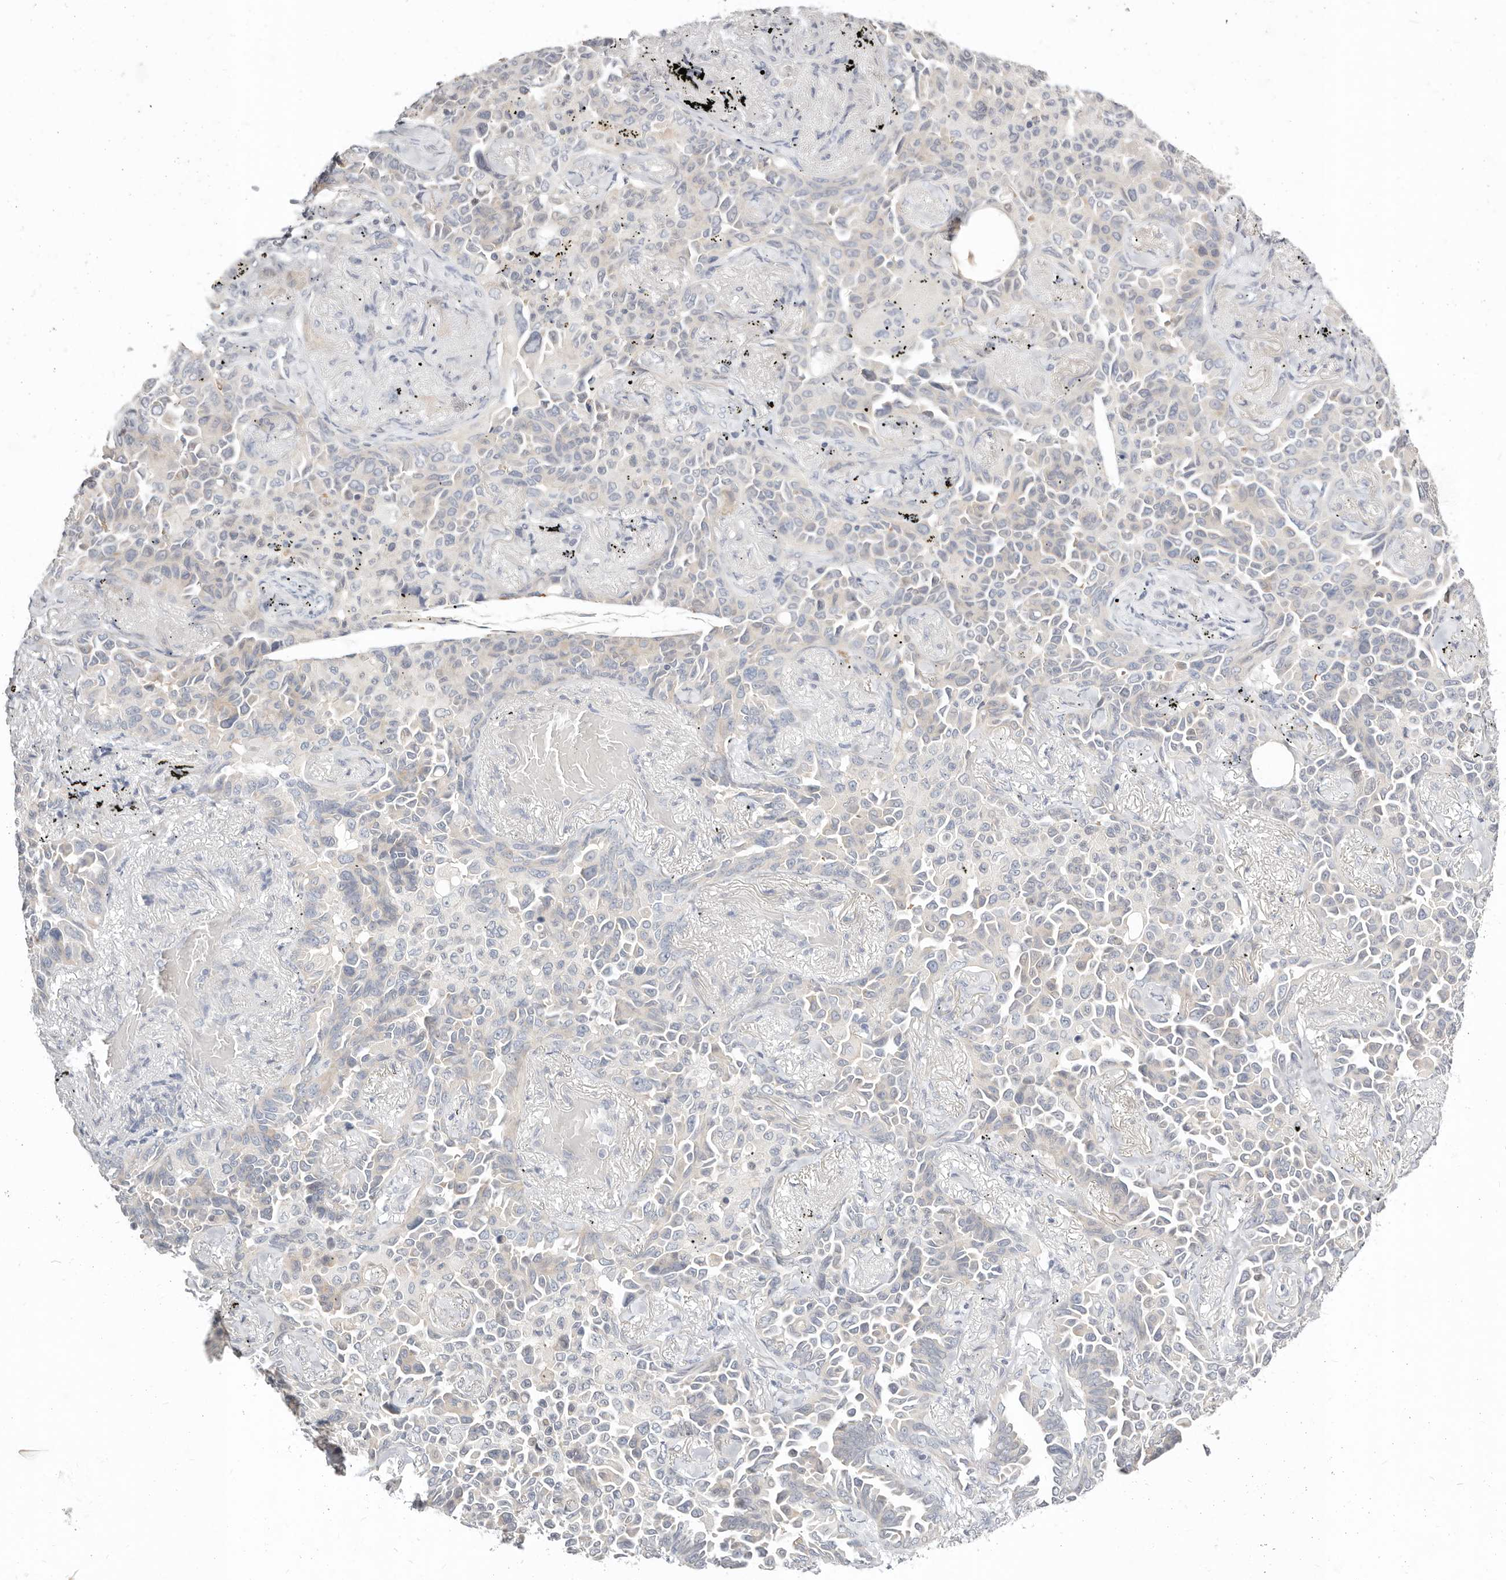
{"staining": {"intensity": "negative", "quantity": "none", "location": "none"}, "tissue": "lung cancer", "cell_type": "Tumor cells", "image_type": "cancer", "snomed": [{"axis": "morphology", "description": "Adenocarcinoma, NOS"}, {"axis": "topography", "description": "Lung"}], "caption": "DAB (3,3'-diaminobenzidine) immunohistochemical staining of human lung cancer (adenocarcinoma) demonstrates no significant positivity in tumor cells.", "gene": "TMEM63B", "patient": {"sex": "female", "age": 67}}